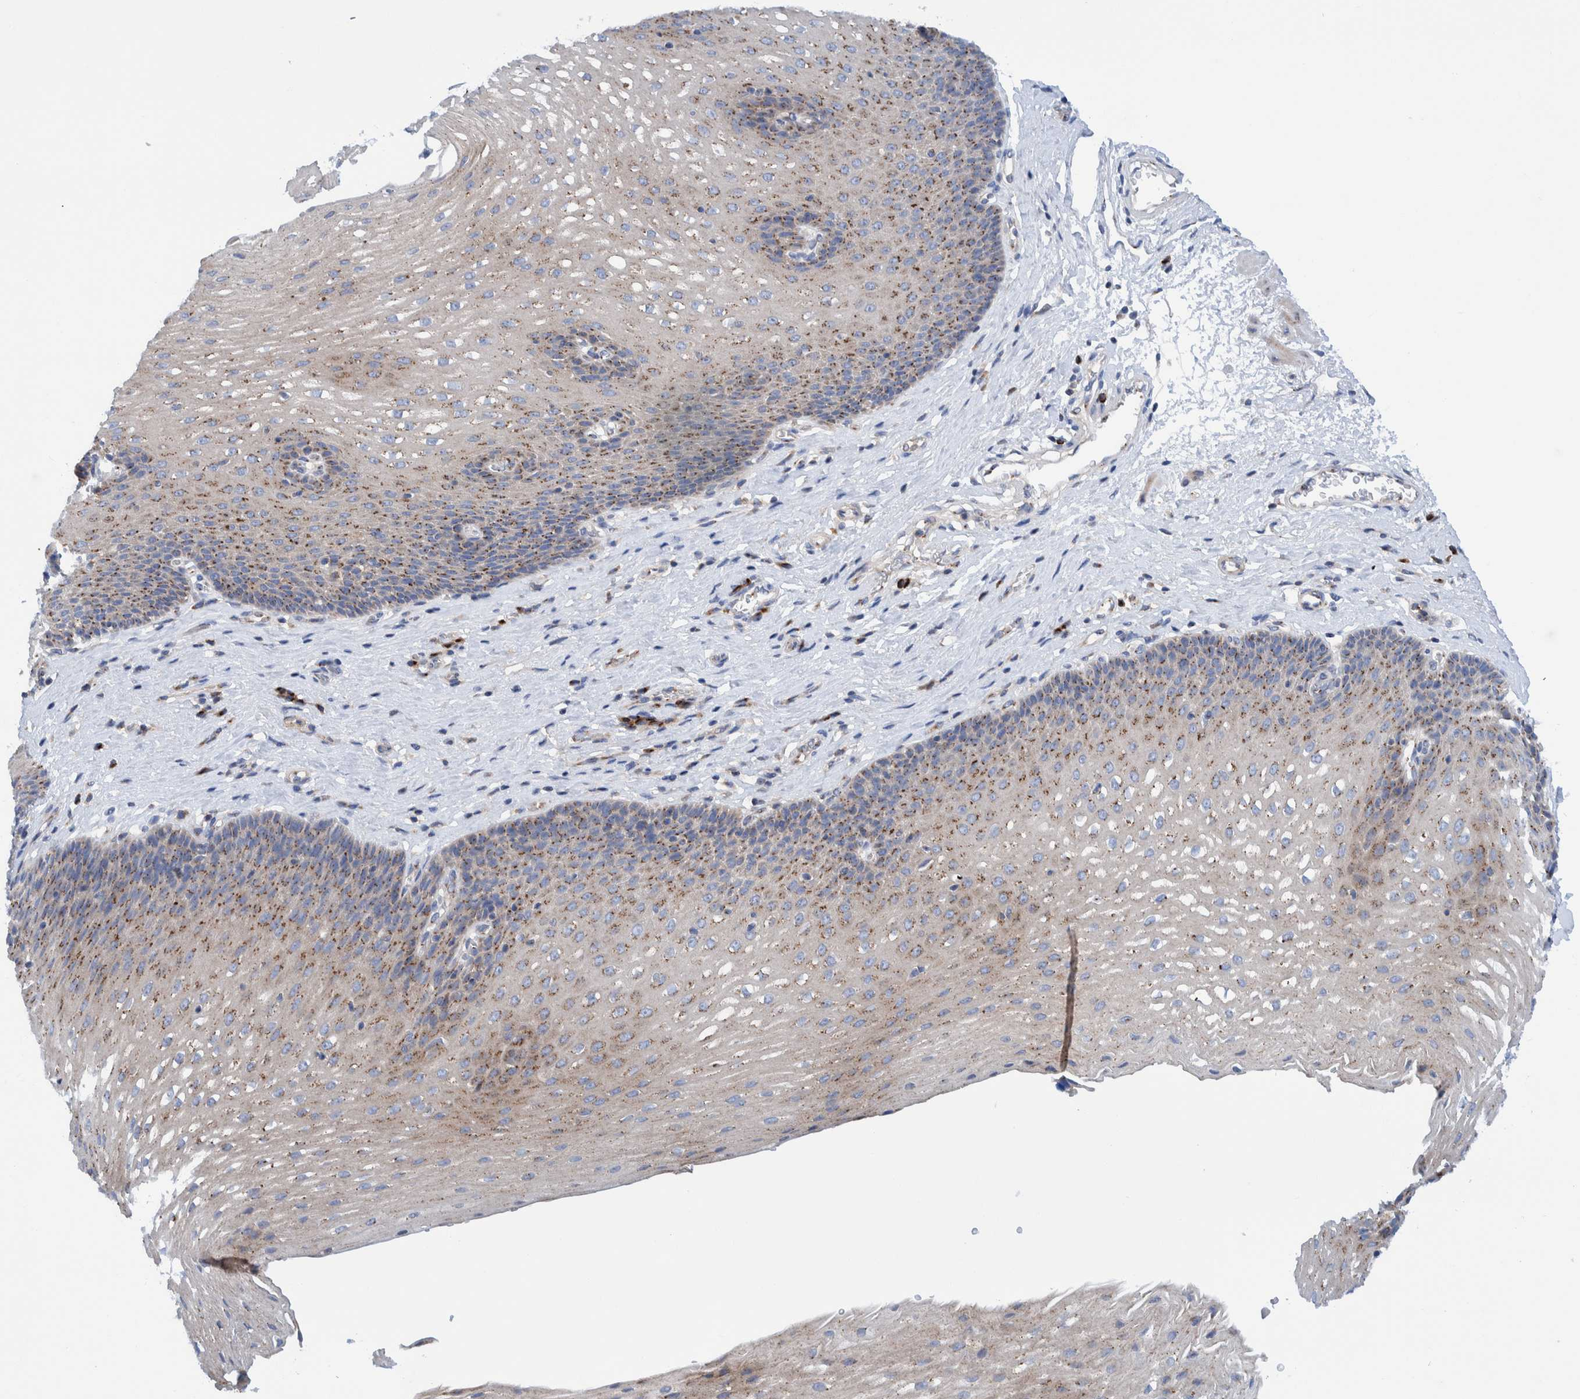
{"staining": {"intensity": "moderate", "quantity": "25%-75%", "location": "cytoplasmic/membranous"}, "tissue": "esophagus", "cell_type": "Squamous epithelial cells", "image_type": "normal", "snomed": [{"axis": "morphology", "description": "Normal tissue, NOS"}, {"axis": "topography", "description": "Esophagus"}], "caption": "IHC (DAB) staining of unremarkable human esophagus exhibits moderate cytoplasmic/membranous protein expression in approximately 25%-75% of squamous epithelial cells. The staining was performed using DAB, with brown indicating positive protein expression. Nuclei are stained blue with hematoxylin.", "gene": "TRIM58", "patient": {"sex": "male", "age": 48}}